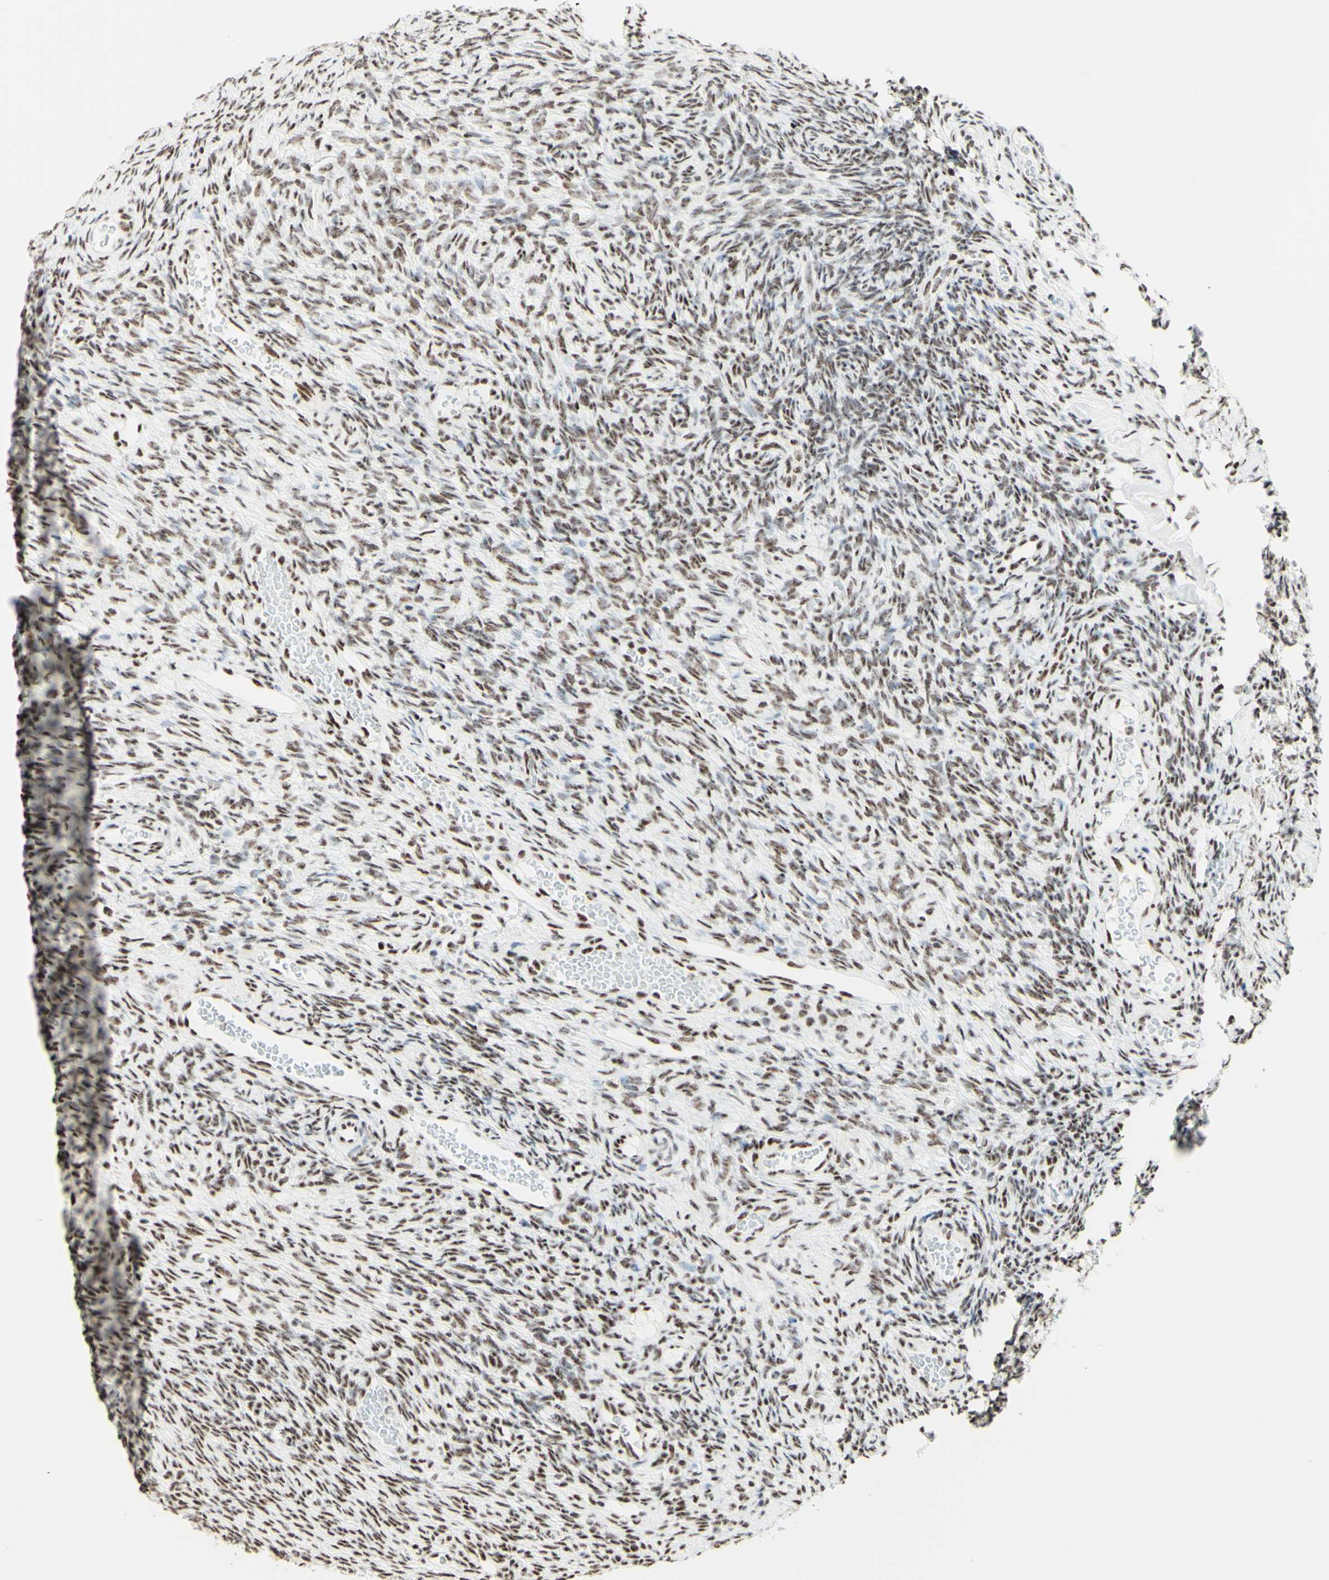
{"staining": {"intensity": "moderate", "quantity": ">75%", "location": "nuclear"}, "tissue": "ovary", "cell_type": "Ovarian stroma cells", "image_type": "normal", "snomed": [{"axis": "morphology", "description": "Normal tissue, NOS"}, {"axis": "topography", "description": "Ovary"}], "caption": "Immunohistochemical staining of unremarkable ovary shows medium levels of moderate nuclear positivity in about >75% of ovarian stroma cells.", "gene": "WTAP", "patient": {"sex": "female", "age": 35}}